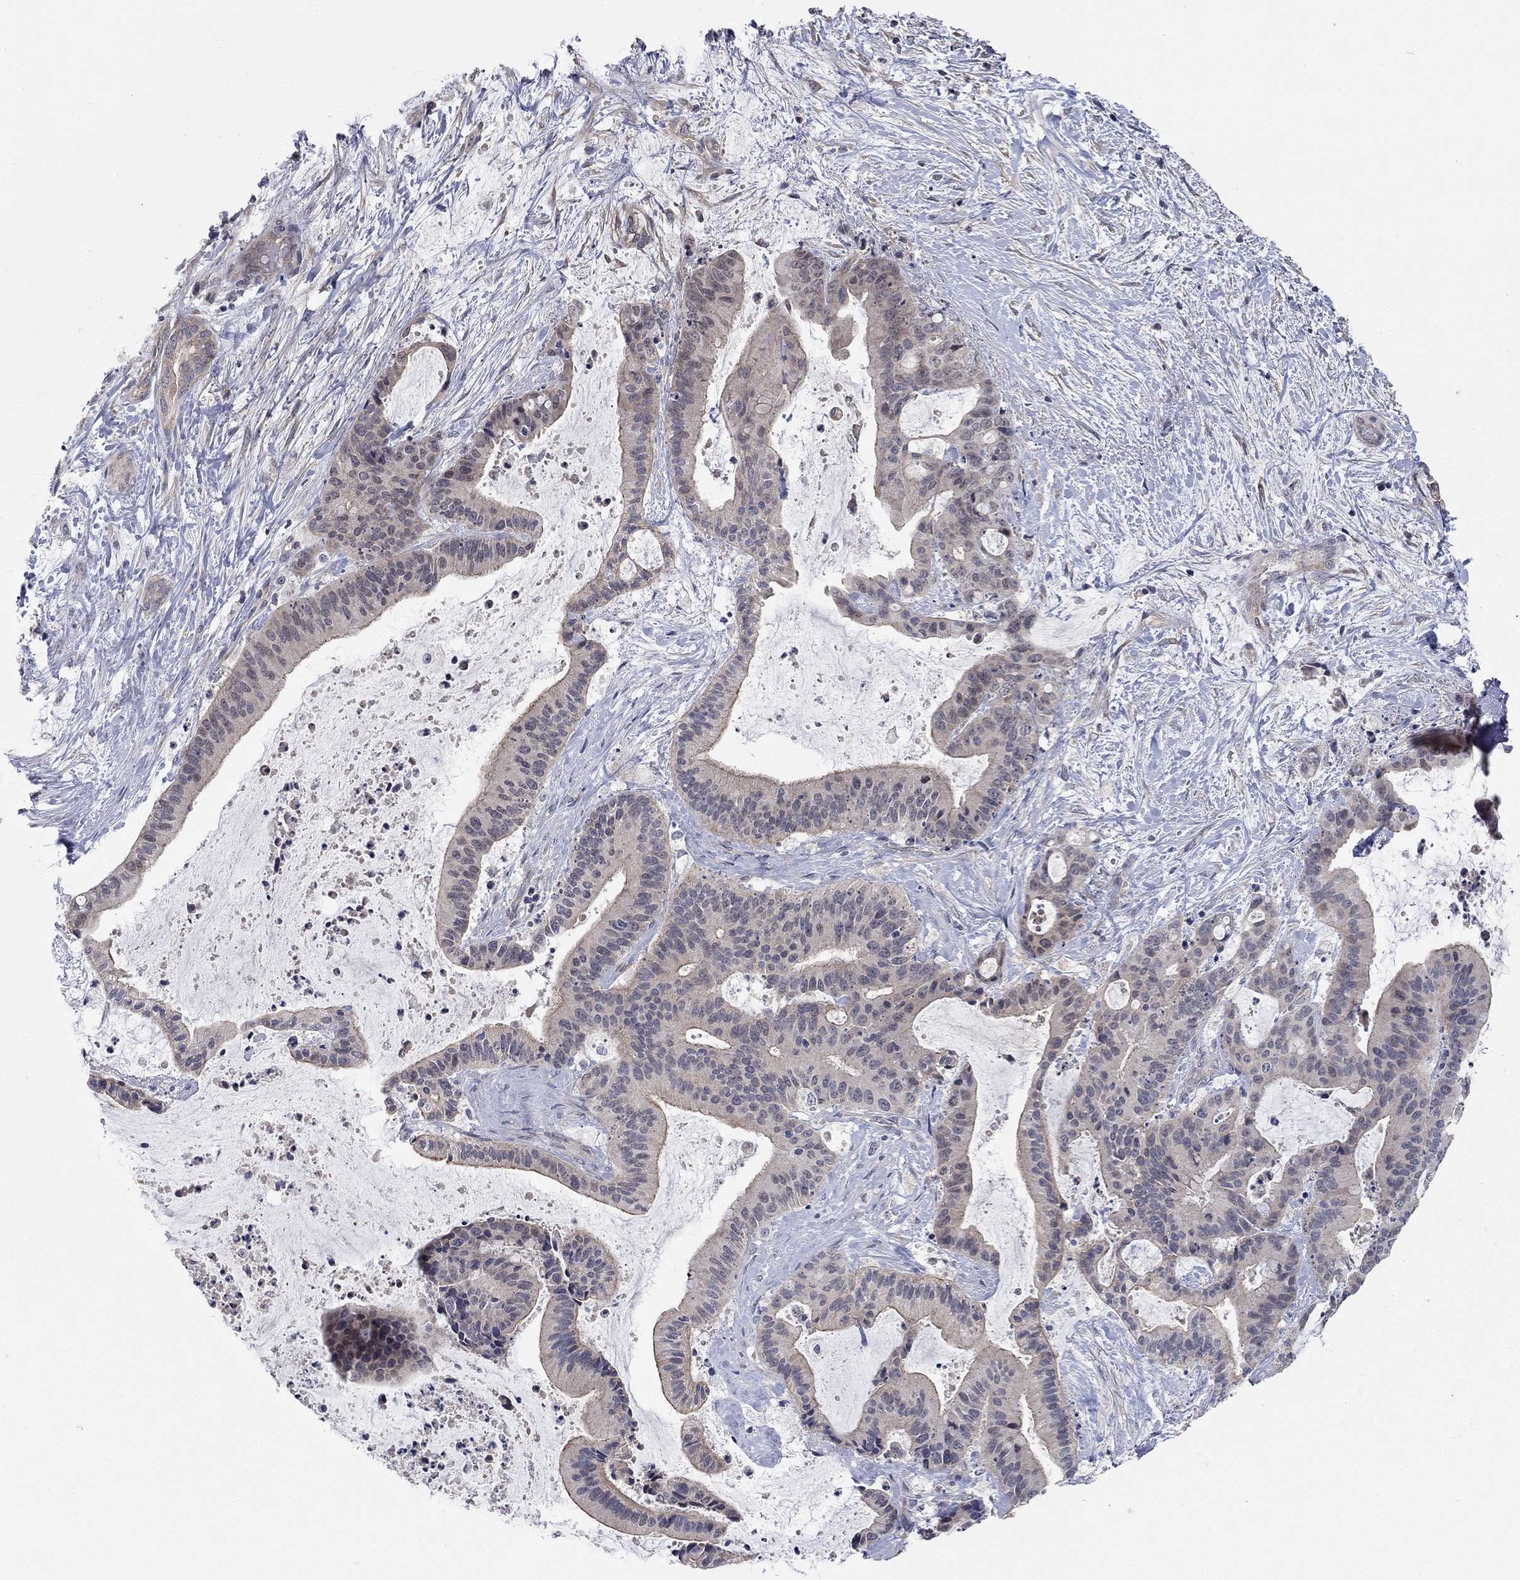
{"staining": {"intensity": "moderate", "quantity": "<25%", "location": "cytoplasmic/membranous"}, "tissue": "liver cancer", "cell_type": "Tumor cells", "image_type": "cancer", "snomed": [{"axis": "morphology", "description": "Cholangiocarcinoma"}, {"axis": "topography", "description": "Liver"}], "caption": "Immunohistochemistry image of neoplastic tissue: human cholangiocarcinoma (liver) stained using IHC exhibits low levels of moderate protein expression localized specifically in the cytoplasmic/membranous of tumor cells, appearing as a cytoplasmic/membranous brown color.", "gene": "WASF3", "patient": {"sex": "female", "age": 73}}